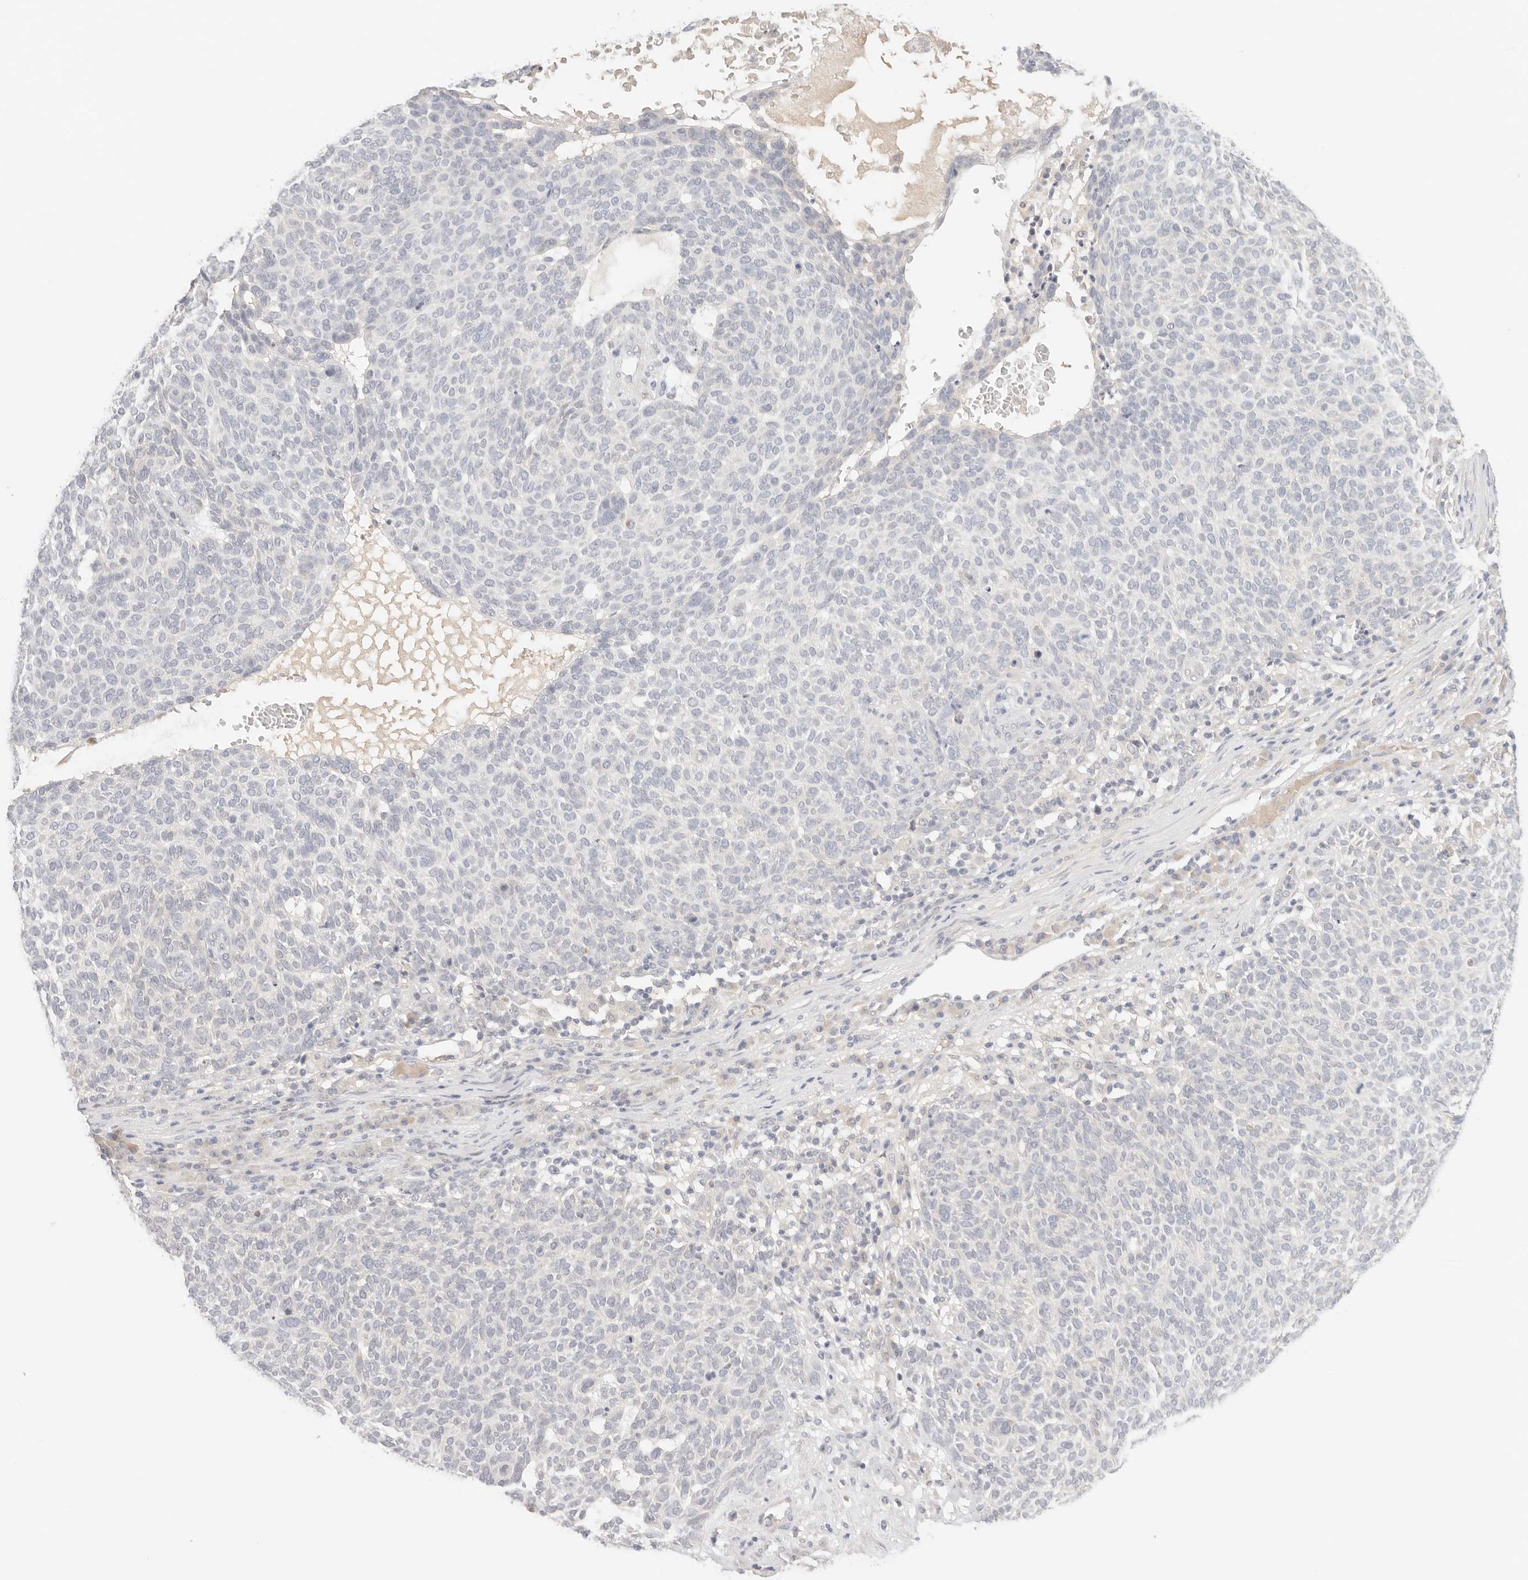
{"staining": {"intensity": "negative", "quantity": "none", "location": "none"}, "tissue": "skin cancer", "cell_type": "Tumor cells", "image_type": "cancer", "snomed": [{"axis": "morphology", "description": "Squamous cell carcinoma, NOS"}, {"axis": "topography", "description": "Skin"}], "caption": "An image of skin cancer (squamous cell carcinoma) stained for a protein demonstrates no brown staining in tumor cells.", "gene": "SPHK1", "patient": {"sex": "female", "age": 90}}